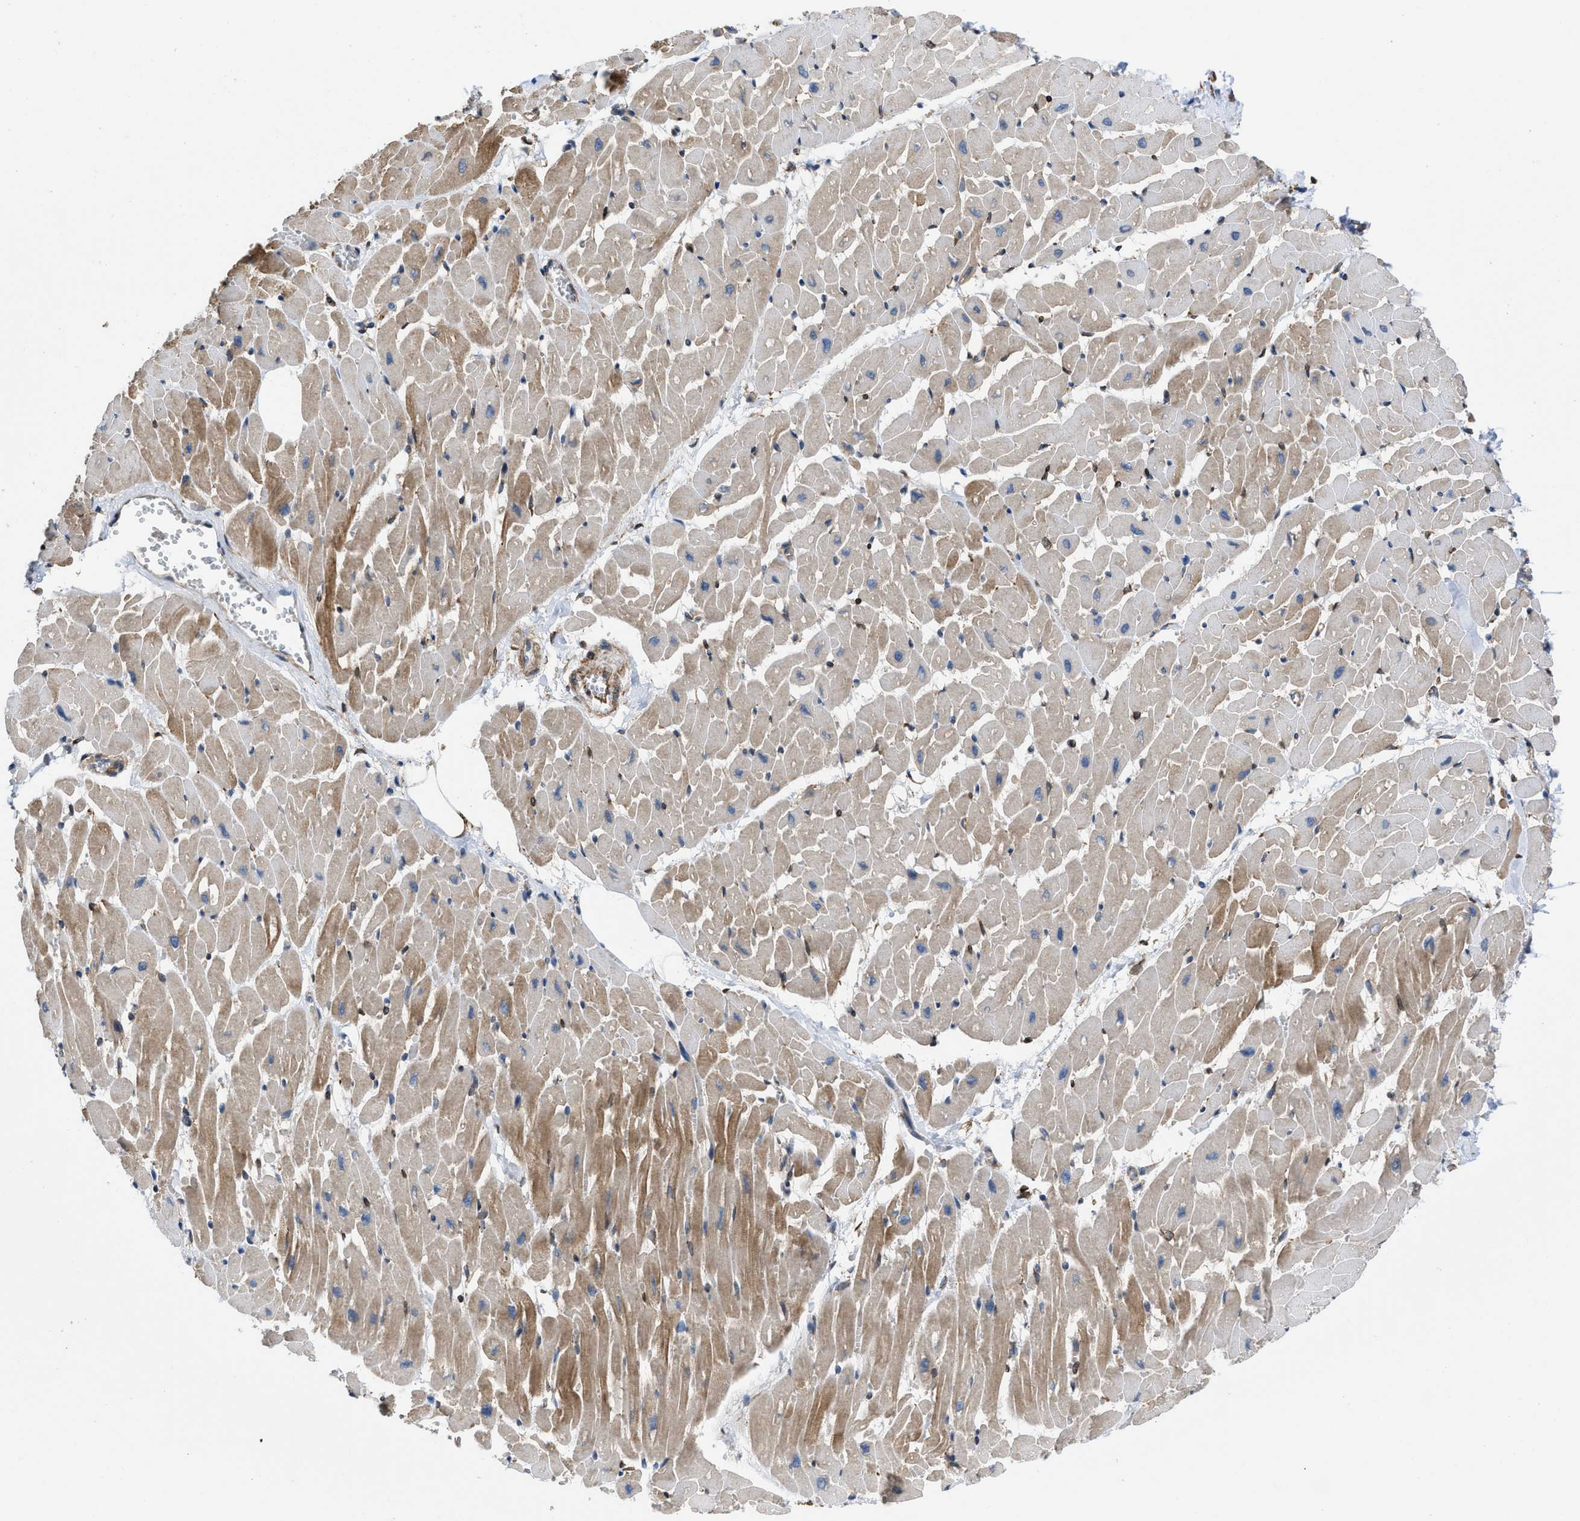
{"staining": {"intensity": "moderate", "quantity": "25%-75%", "location": "cytoplasmic/membranous"}, "tissue": "heart muscle", "cell_type": "Cardiomyocytes", "image_type": "normal", "snomed": [{"axis": "morphology", "description": "Normal tissue, NOS"}, {"axis": "topography", "description": "Heart"}], "caption": "Heart muscle stained with a brown dye demonstrates moderate cytoplasmic/membranous positive expression in approximately 25%-75% of cardiomyocytes.", "gene": "ERLIN2", "patient": {"sex": "female", "age": 19}}